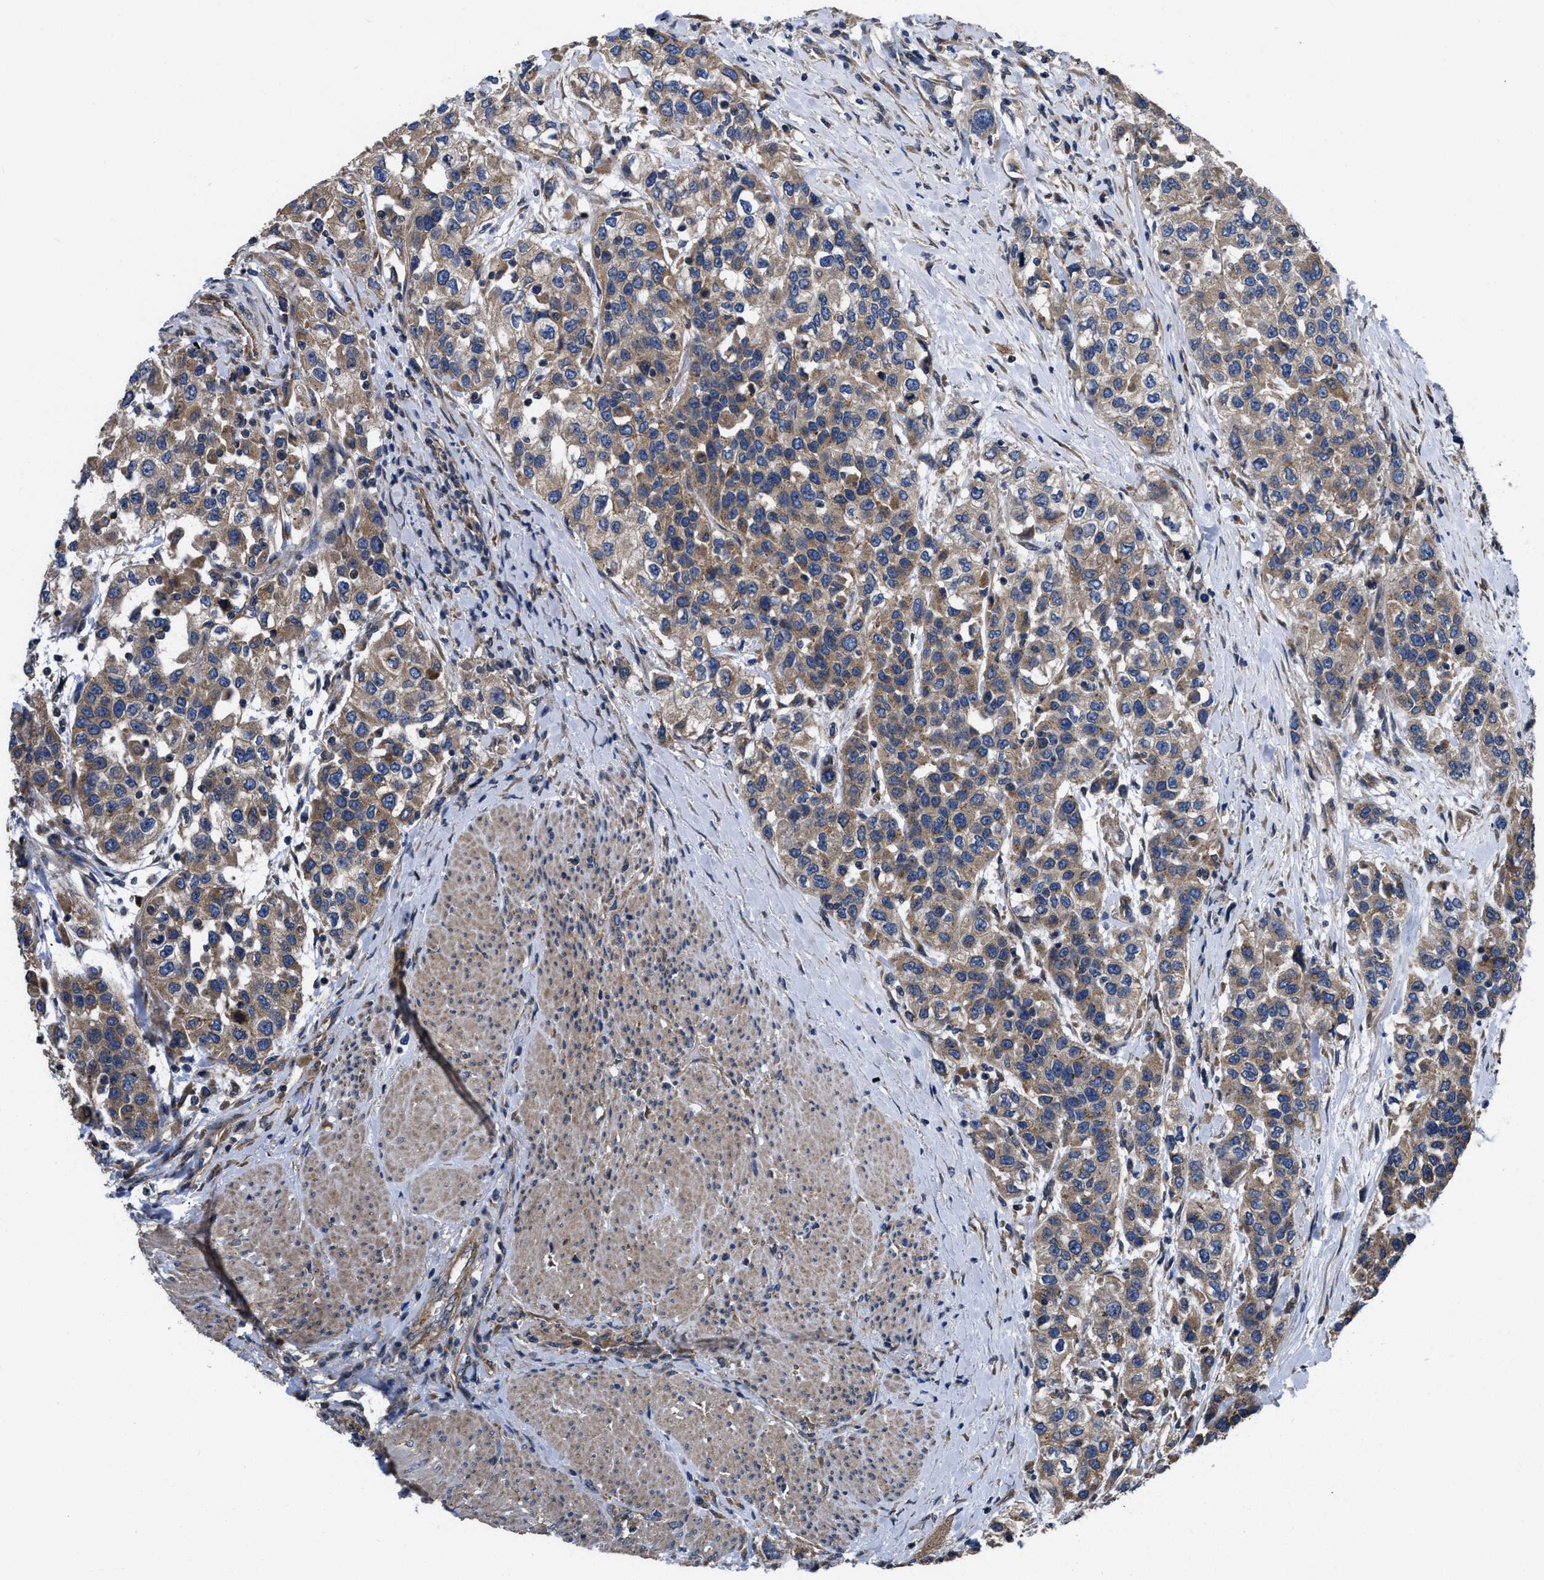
{"staining": {"intensity": "moderate", "quantity": ">75%", "location": "cytoplasmic/membranous"}, "tissue": "urothelial cancer", "cell_type": "Tumor cells", "image_type": "cancer", "snomed": [{"axis": "morphology", "description": "Urothelial carcinoma, High grade"}, {"axis": "topography", "description": "Urinary bladder"}], "caption": "IHC (DAB (3,3'-diaminobenzidine)) staining of high-grade urothelial carcinoma displays moderate cytoplasmic/membranous protein staining in approximately >75% of tumor cells.", "gene": "CEP128", "patient": {"sex": "female", "age": 80}}